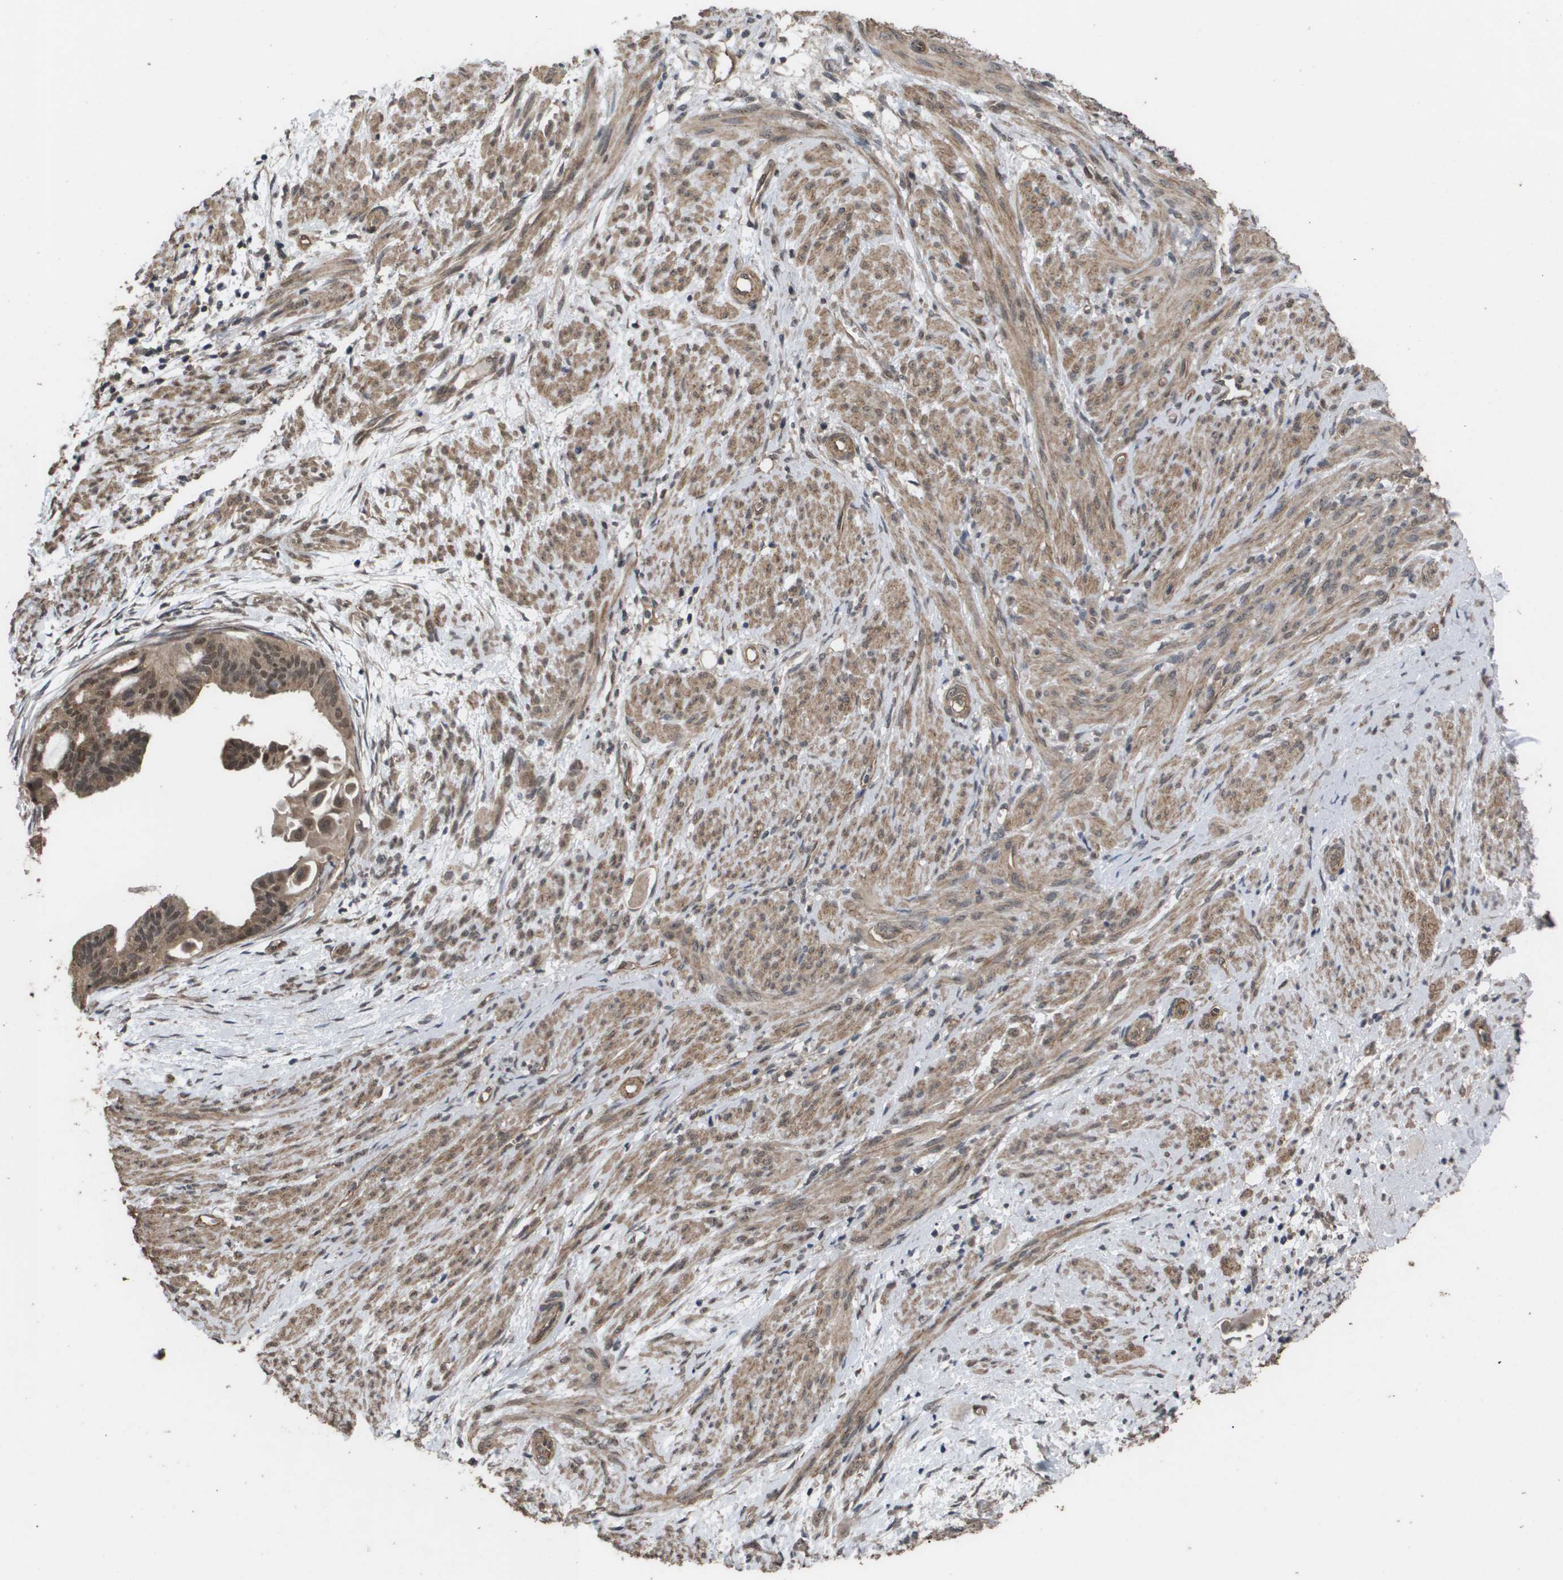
{"staining": {"intensity": "moderate", "quantity": ">75%", "location": "cytoplasmic/membranous"}, "tissue": "cervical cancer", "cell_type": "Tumor cells", "image_type": "cancer", "snomed": [{"axis": "morphology", "description": "Normal tissue, NOS"}, {"axis": "morphology", "description": "Adenocarcinoma, NOS"}, {"axis": "topography", "description": "Cervix"}, {"axis": "topography", "description": "Endometrium"}], "caption": "There is medium levels of moderate cytoplasmic/membranous expression in tumor cells of adenocarcinoma (cervical), as demonstrated by immunohistochemical staining (brown color).", "gene": "CUL5", "patient": {"sex": "female", "age": 86}}